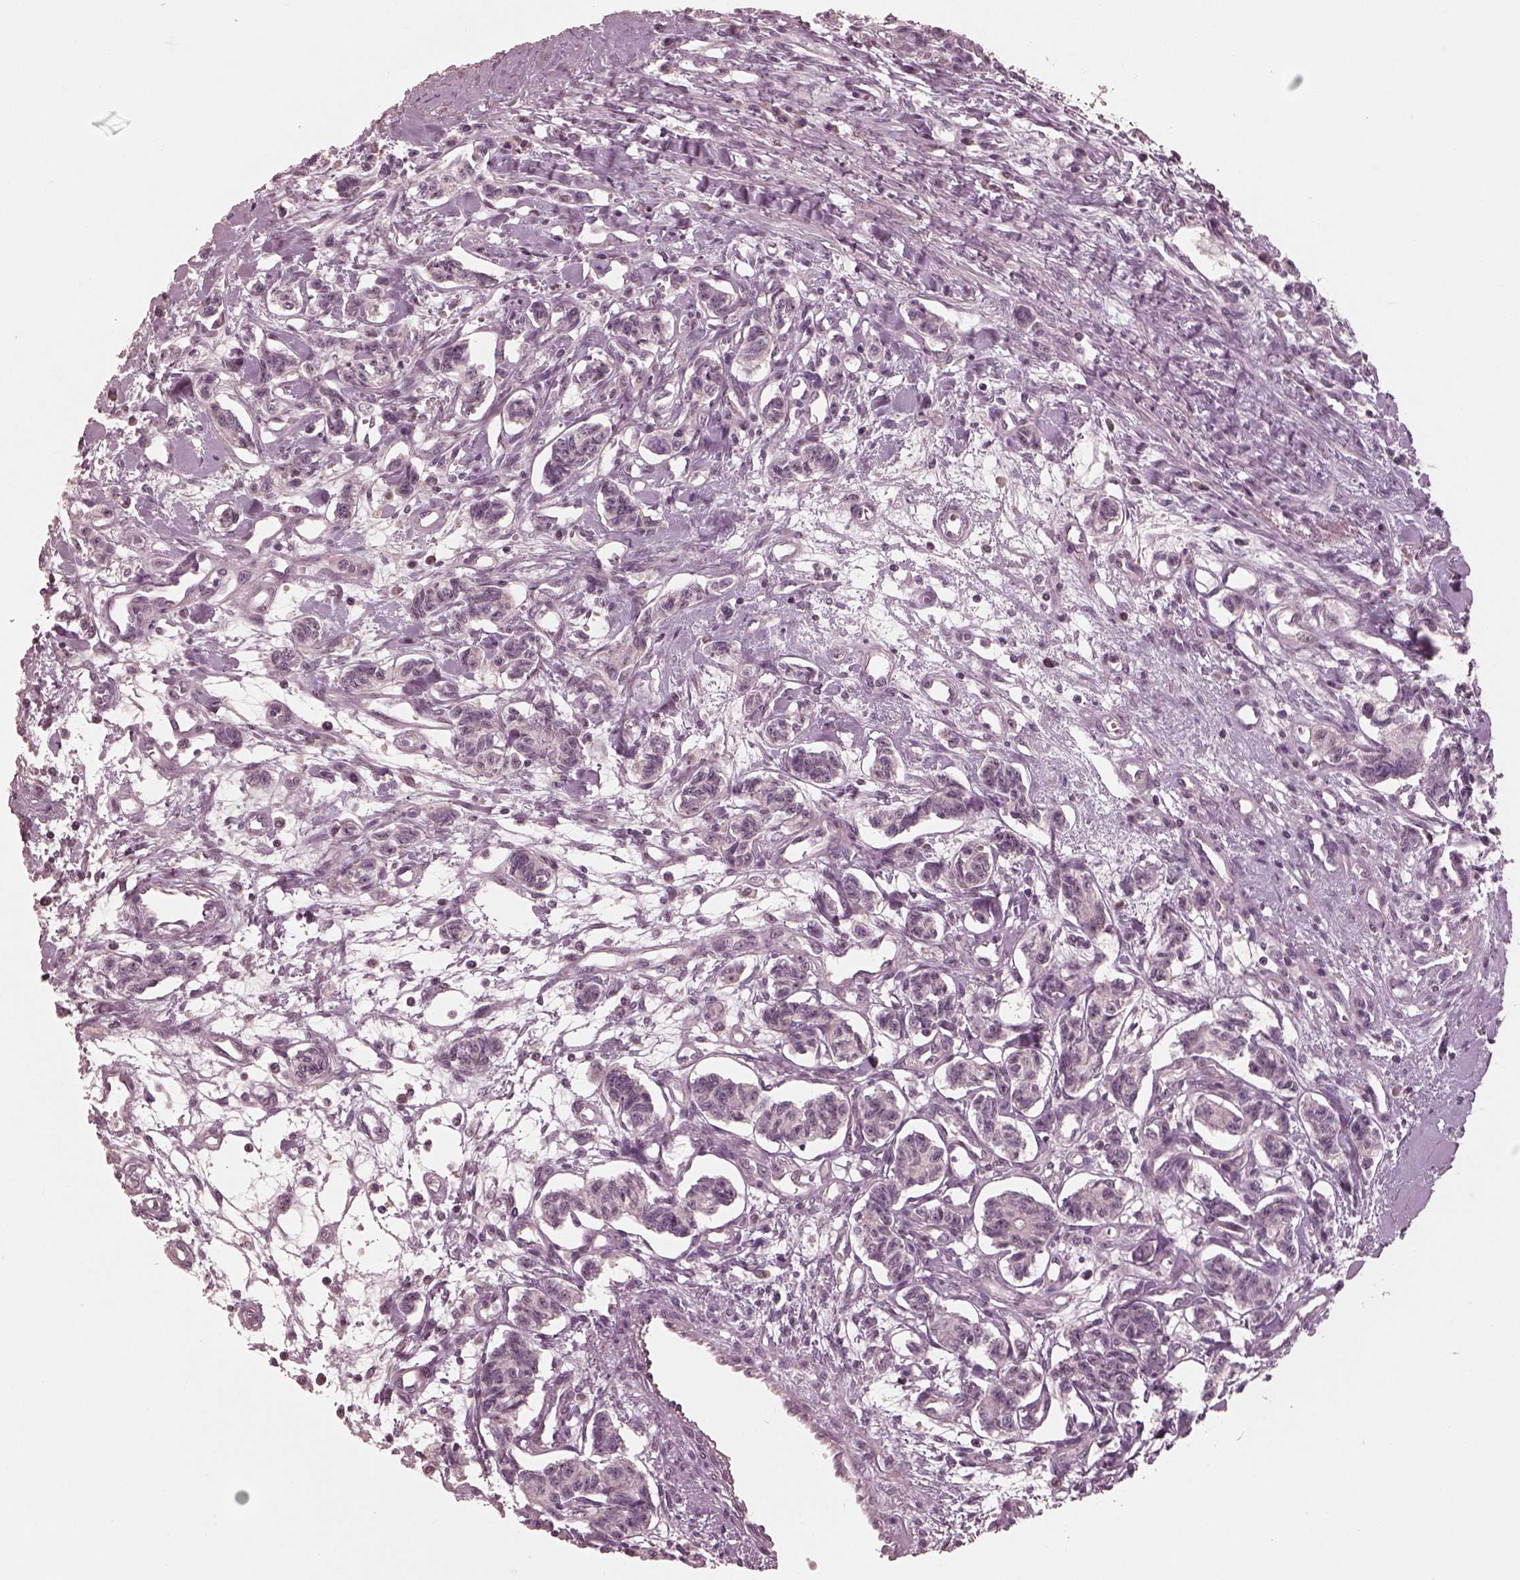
{"staining": {"intensity": "negative", "quantity": "none", "location": "none"}, "tissue": "carcinoid", "cell_type": "Tumor cells", "image_type": "cancer", "snomed": [{"axis": "morphology", "description": "Carcinoid, malignant, NOS"}, {"axis": "topography", "description": "Kidney"}], "caption": "Image shows no significant protein staining in tumor cells of carcinoid. Nuclei are stained in blue.", "gene": "KCNA2", "patient": {"sex": "female", "age": 41}}